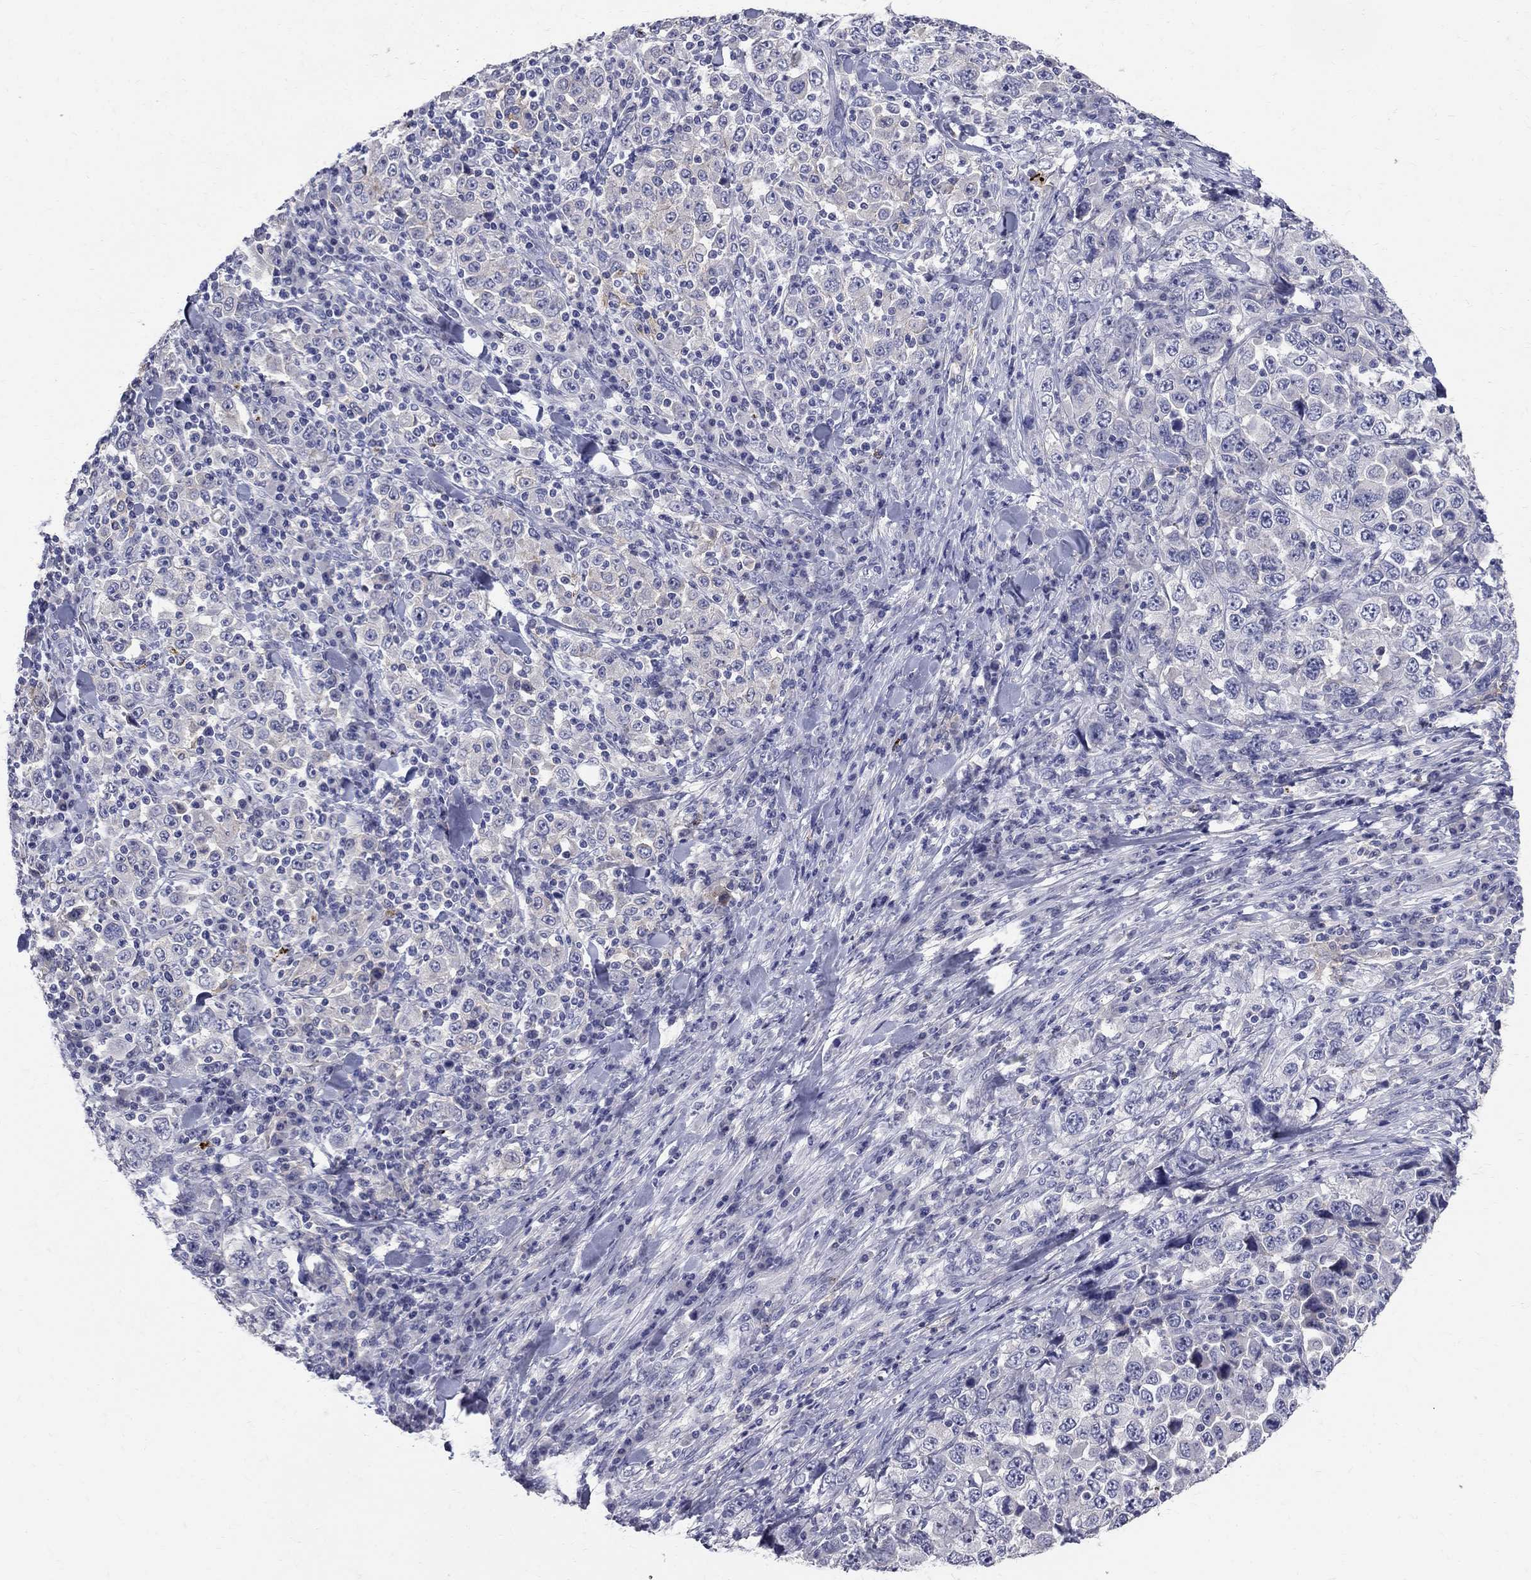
{"staining": {"intensity": "negative", "quantity": "none", "location": "none"}, "tissue": "stomach cancer", "cell_type": "Tumor cells", "image_type": "cancer", "snomed": [{"axis": "morphology", "description": "Normal tissue, NOS"}, {"axis": "morphology", "description": "Adenocarcinoma, NOS"}, {"axis": "topography", "description": "Stomach, upper"}, {"axis": "topography", "description": "Stomach"}], "caption": "Immunohistochemical staining of human stomach cancer (adenocarcinoma) displays no significant positivity in tumor cells.", "gene": "TP53TG5", "patient": {"sex": "male", "age": 59}}